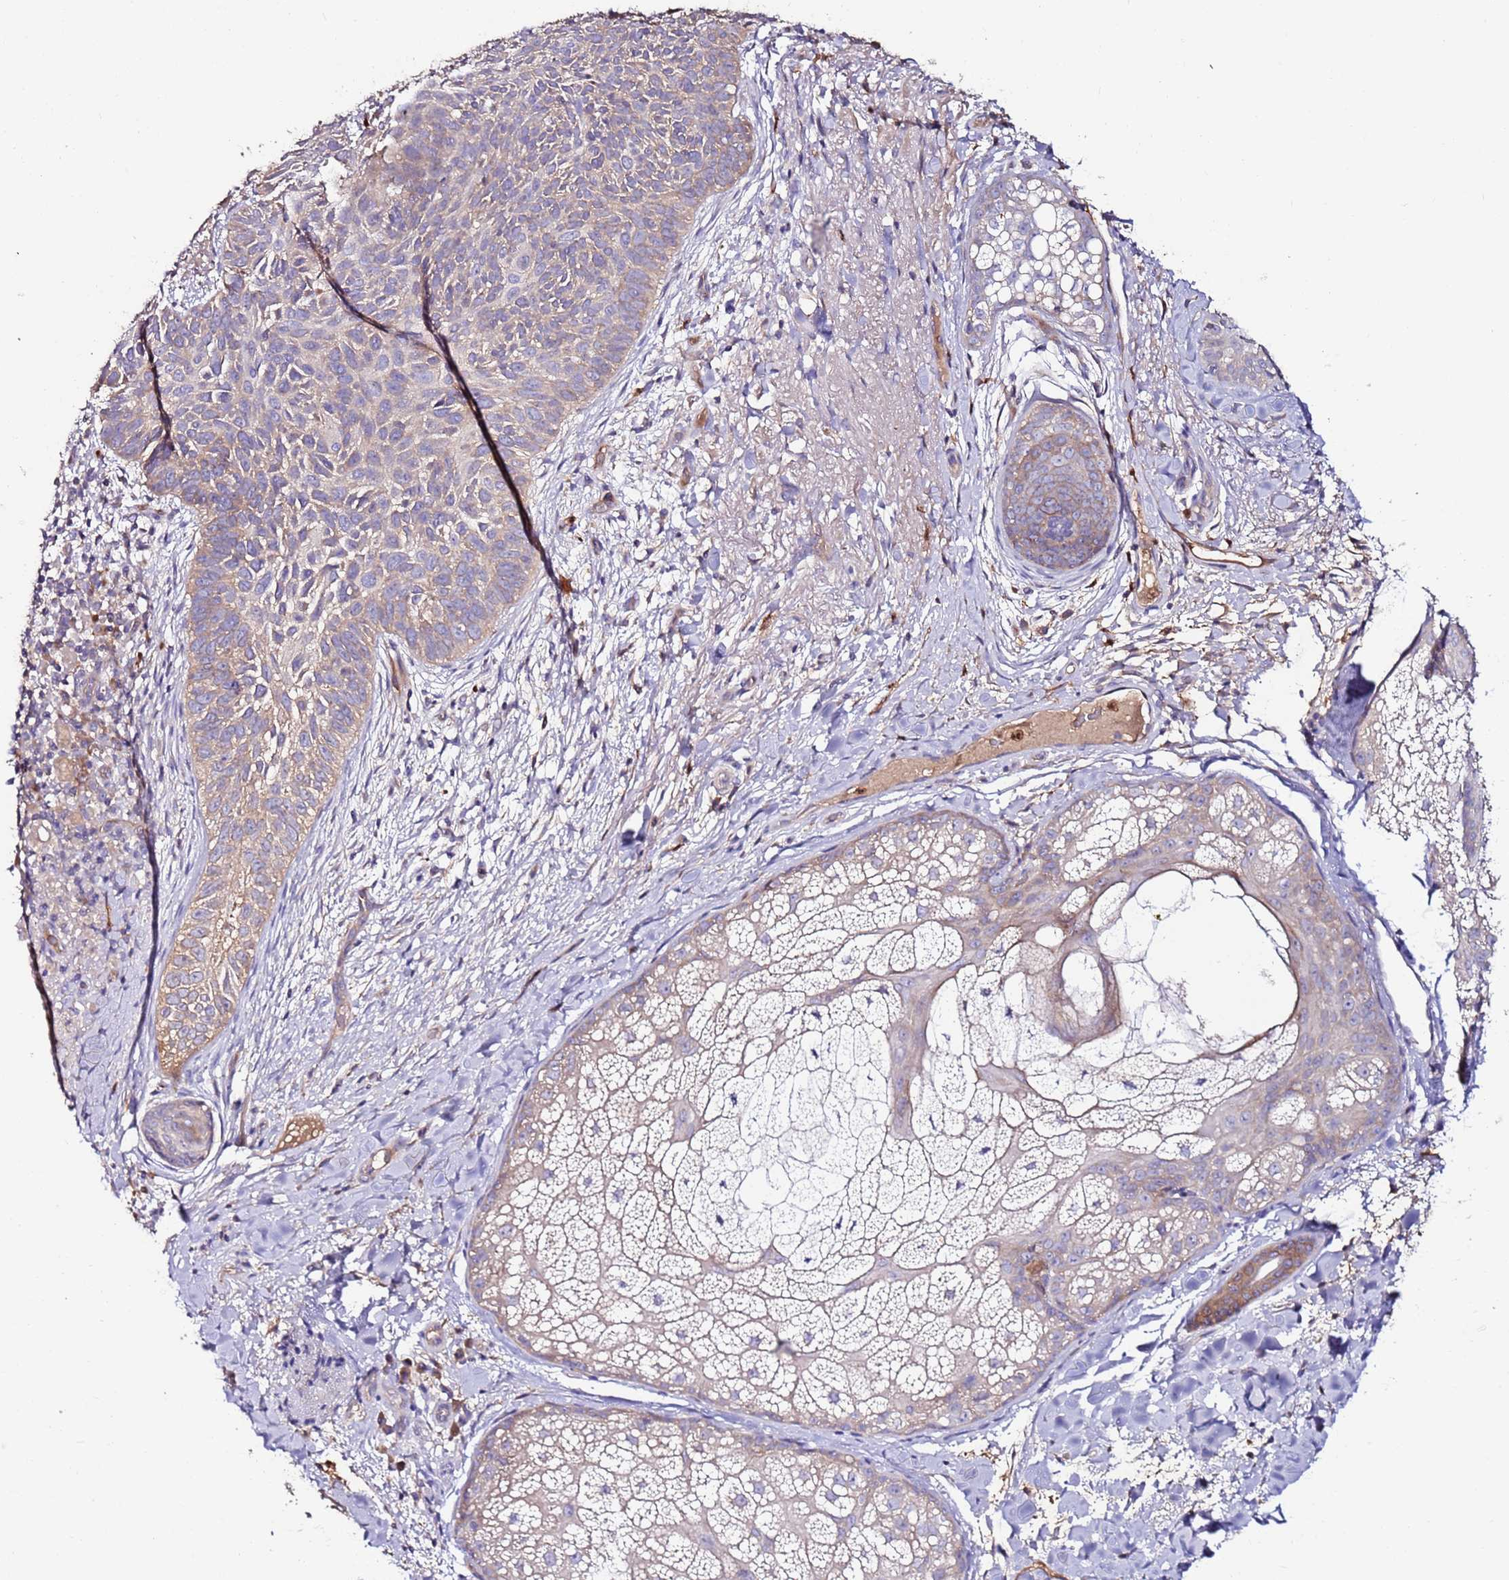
{"staining": {"intensity": "weak", "quantity": ">75%", "location": "cytoplasmic/membranous"}, "tissue": "skin cancer", "cell_type": "Tumor cells", "image_type": "cancer", "snomed": [{"axis": "morphology", "description": "Basal cell carcinoma"}, {"axis": "topography", "description": "Skin"}], "caption": "Human skin cancer (basal cell carcinoma) stained with a protein marker exhibits weak staining in tumor cells.", "gene": "FLVCR1", "patient": {"sex": "male", "age": 85}}